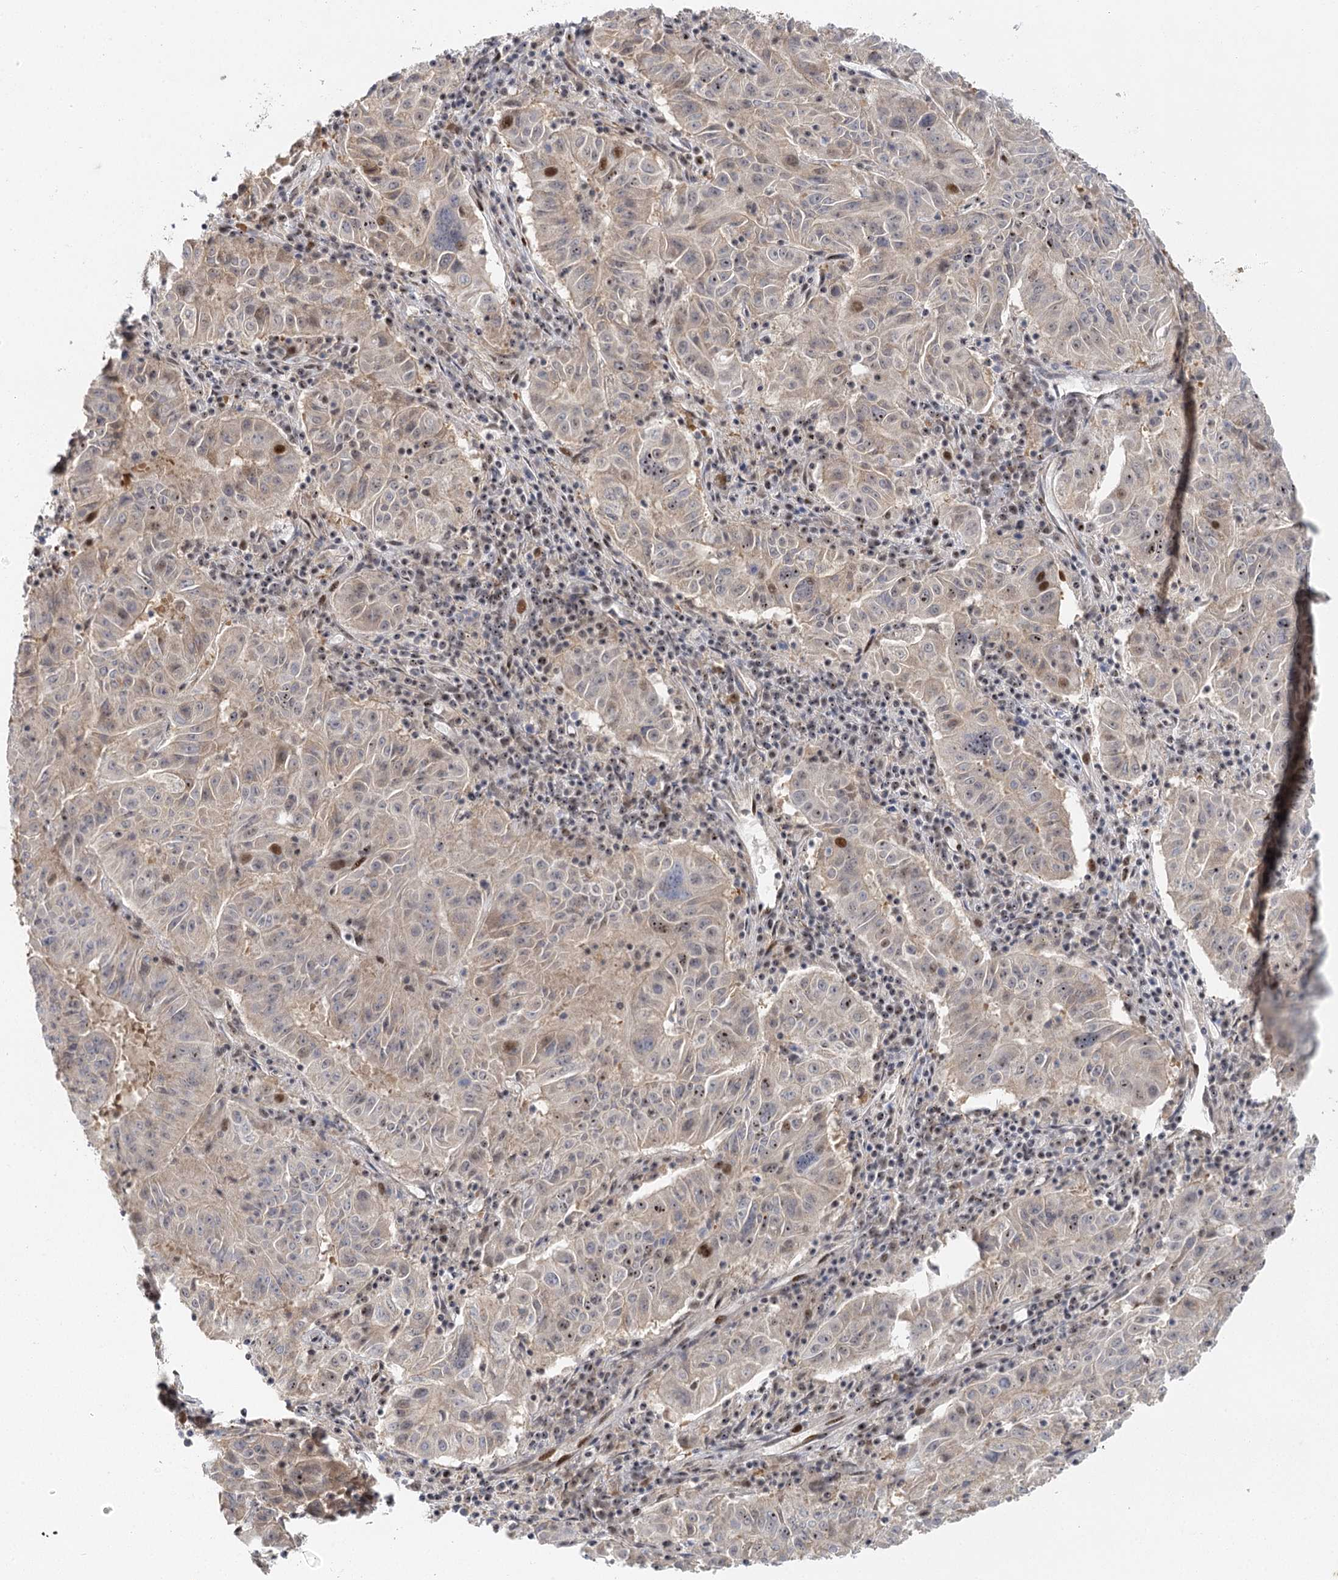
{"staining": {"intensity": "moderate", "quantity": "<25%", "location": "nuclear"}, "tissue": "pancreatic cancer", "cell_type": "Tumor cells", "image_type": "cancer", "snomed": [{"axis": "morphology", "description": "Adenocarcinoma, NOS"}, {"axis": "topography", "description": "Pancreas"}], "caption": "DAB immunohistochemical staining of human pancreatic cancer (adenocarcinoma) shows moderate nuclear protein expression in about <25% of tumor cells.", "gene": "IL11RA", "patient": {"sex": "male", "age": 63}}